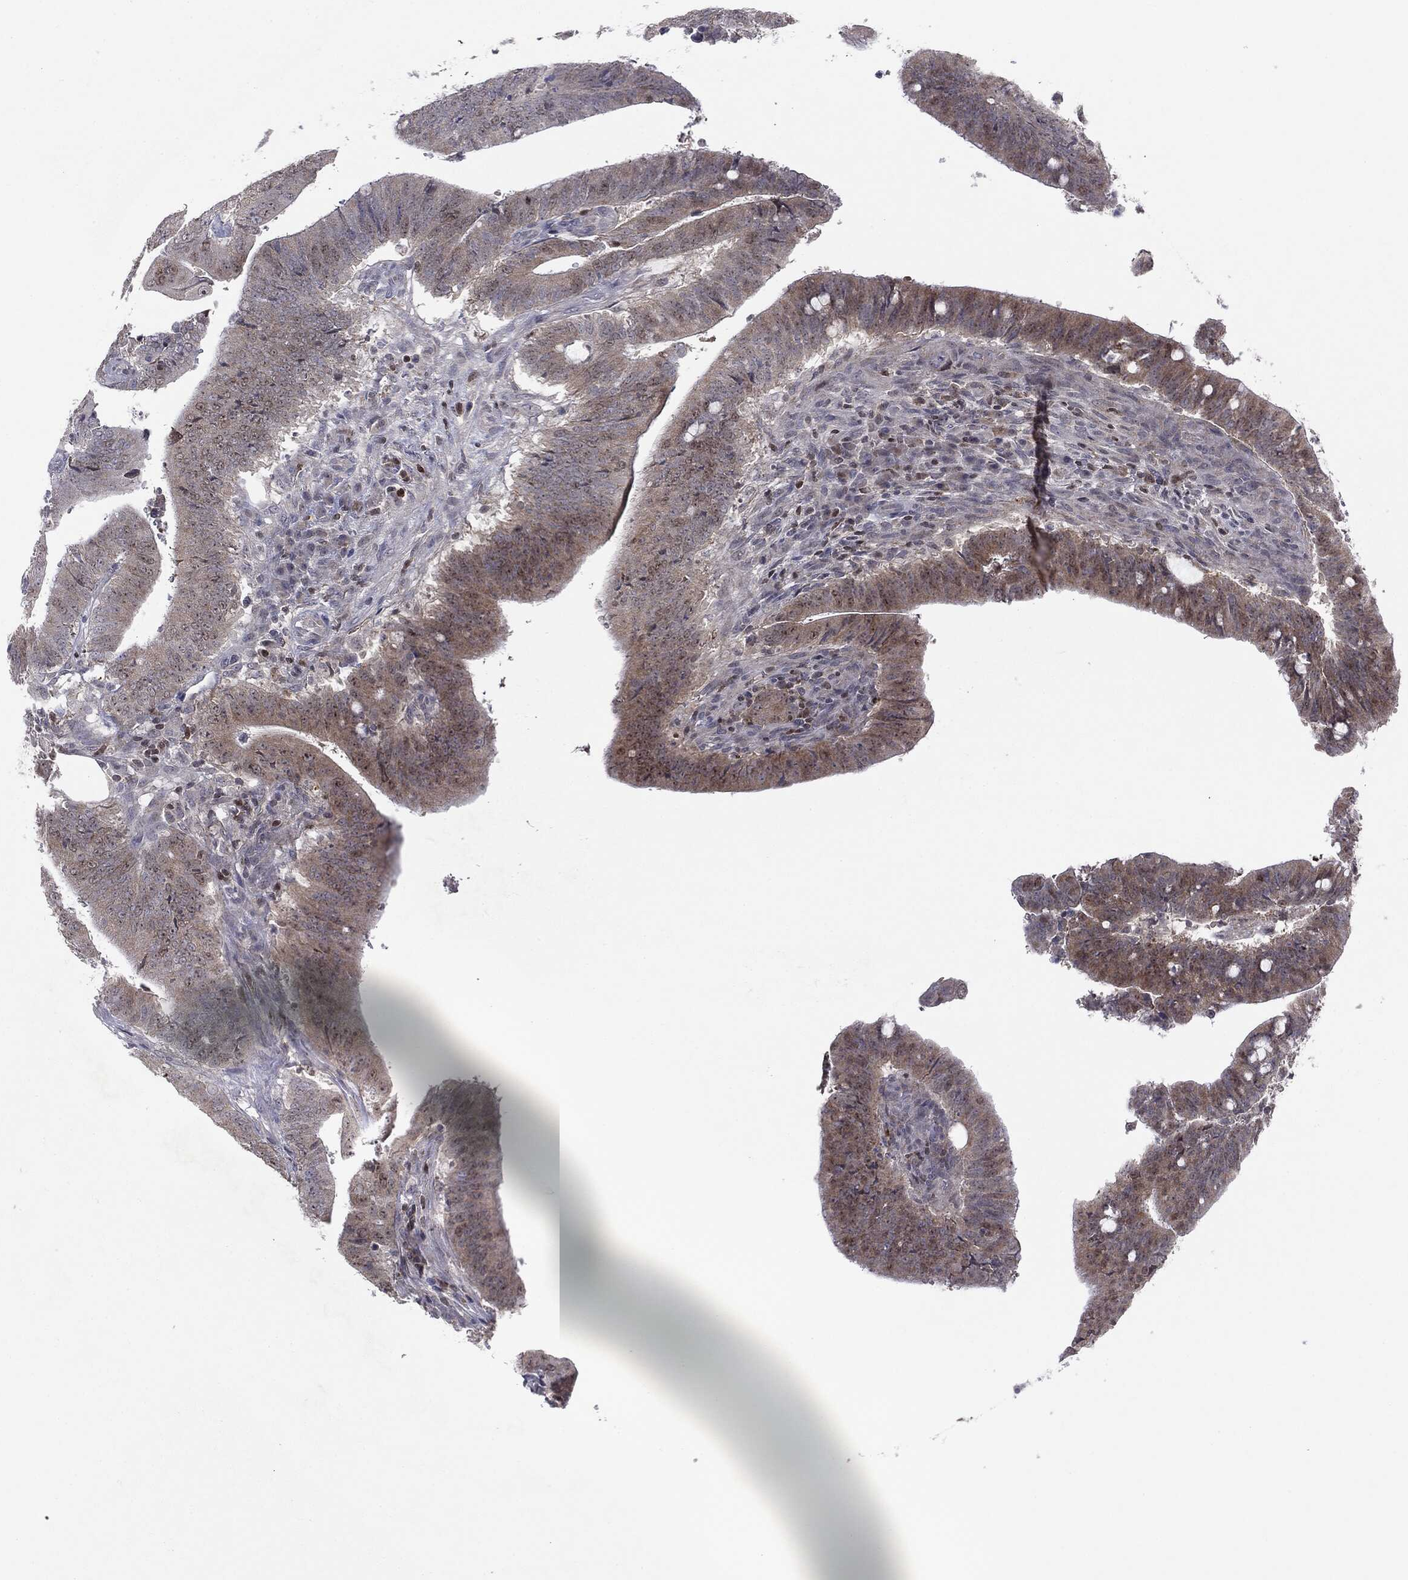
{"staining": {"intensity": "weak", "quantity": "25%-75%", "location": "cytoplasmic/membranous"}, "tissue": "colorectal cancer", "cell_type": "Tumor cells", "image_type": "cancer", "snomed": [{"axis": "morphology", "description": "Adenocarcinoma, NOS"}, {"axis": "topography", "description": "Colon"}], "caption": "Human colorectal adenocarcinoma stained with a brown dye exhibits weak cytoplasmic/membranous positive staining in approximately 25%-75% of tumor cells.", "gene": "KIF2C", "patient": {"sex": "female", "age": 43}}